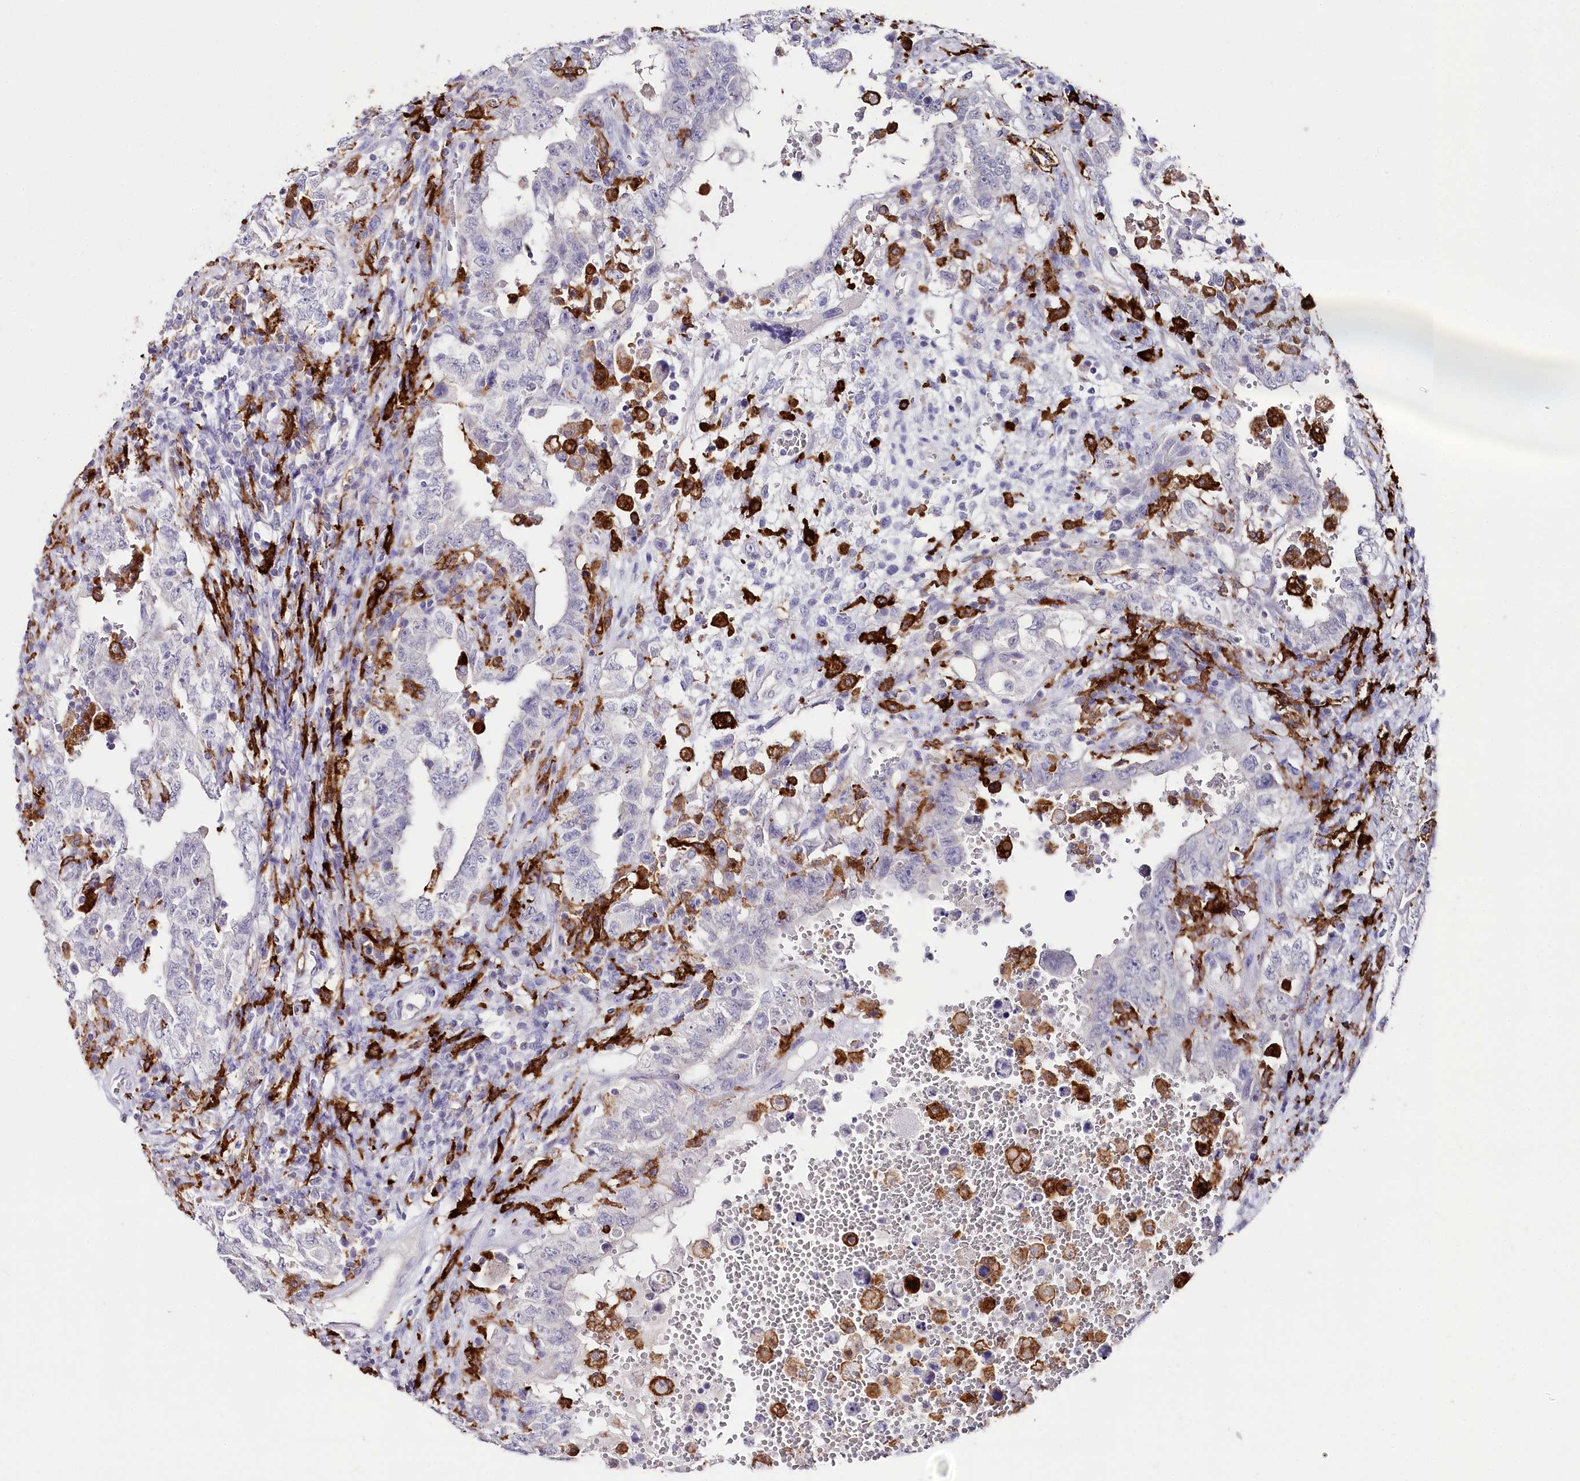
{"staining": {"intensity": "negative", "quantity": "none", "location": "none"}, "tissue": "testis cancer", "cell_type": "Tumor cells", "image_type": "cancer", "snomed": [{"axis": "morphology", "description": "Carcinoma, Embryonal, NOS"}, {"axis": "topography", "description": "Testis"}], "caption": "IHC histopathology image of neoplastic tissue: human testis cancer stained with DAB displays no significant protein staining in tumor cells.", "gene": "CLEC4M", "patient": {"sex": "male", "age": 26}}